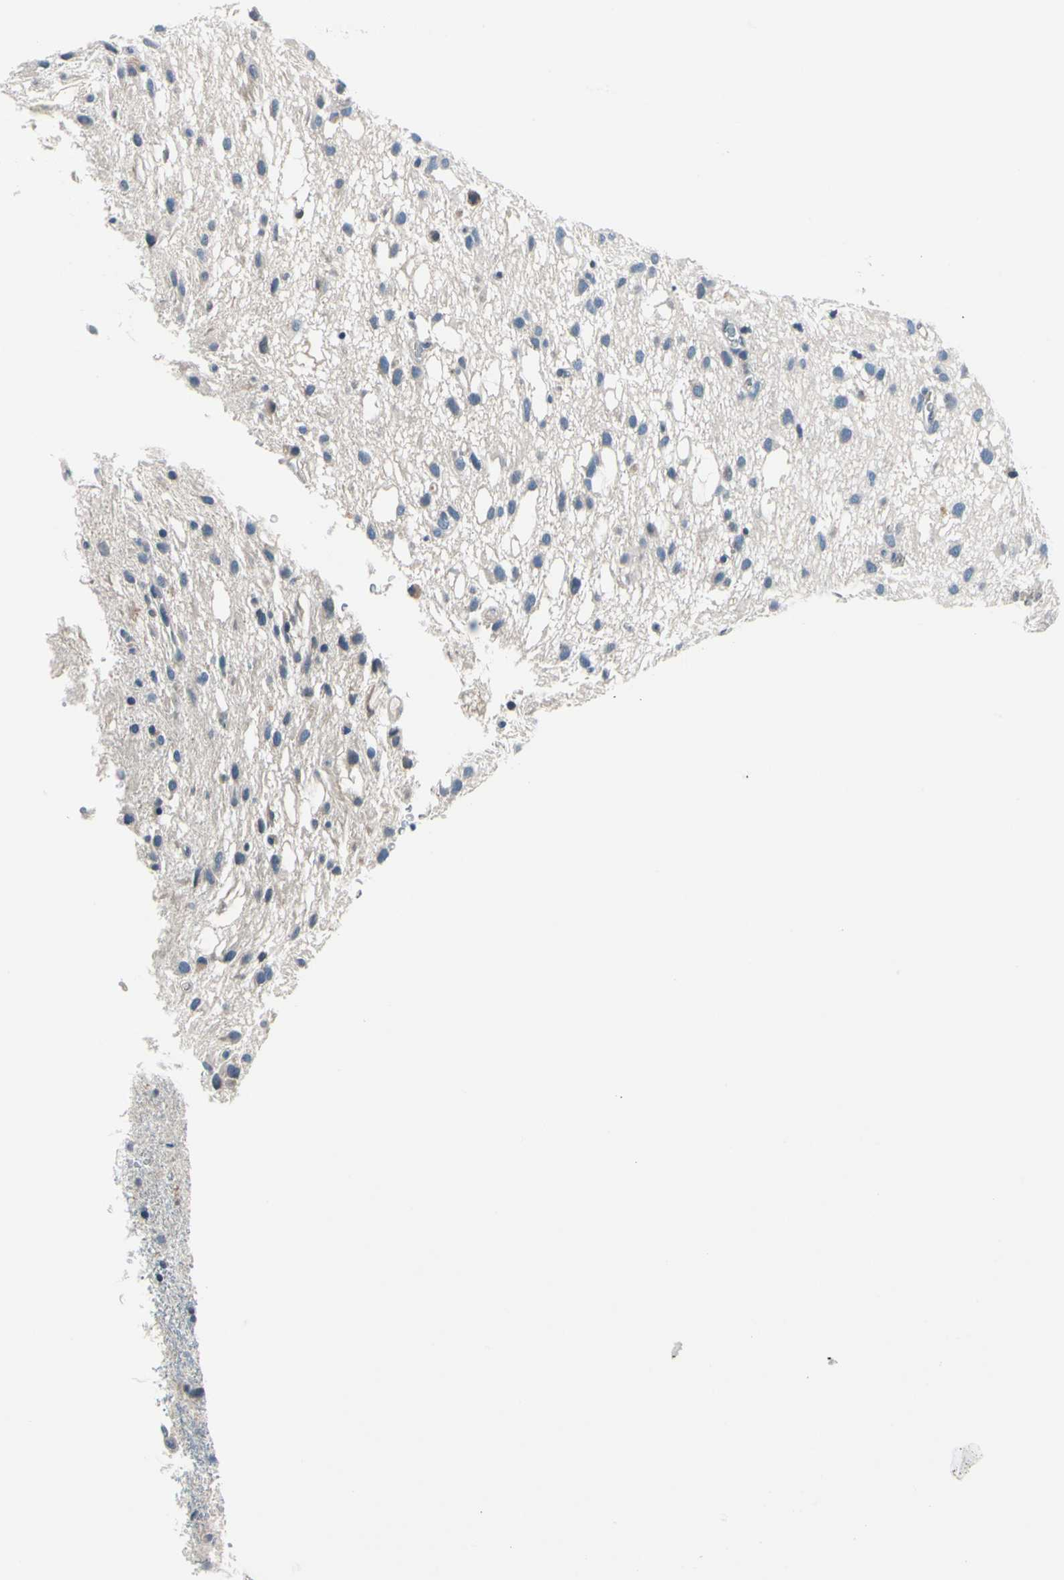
{"staining": {"intensity": "negative", "quantity": "none", "location": "none"}, "tissue": "glioma", "cell_type": "Tumor cells", "image_type": "cancer", "snomed": [{"axis": "morphology", "description": "Glioma, malignant, Low grade"}, {"axis": "topography", "description": "Brain"}], "caption": "Photomicrograph shows no significant protein expression in tumor cells of glioma.", "gene": "SELENOK", "patient": {"sex": "male", "age": 77}}